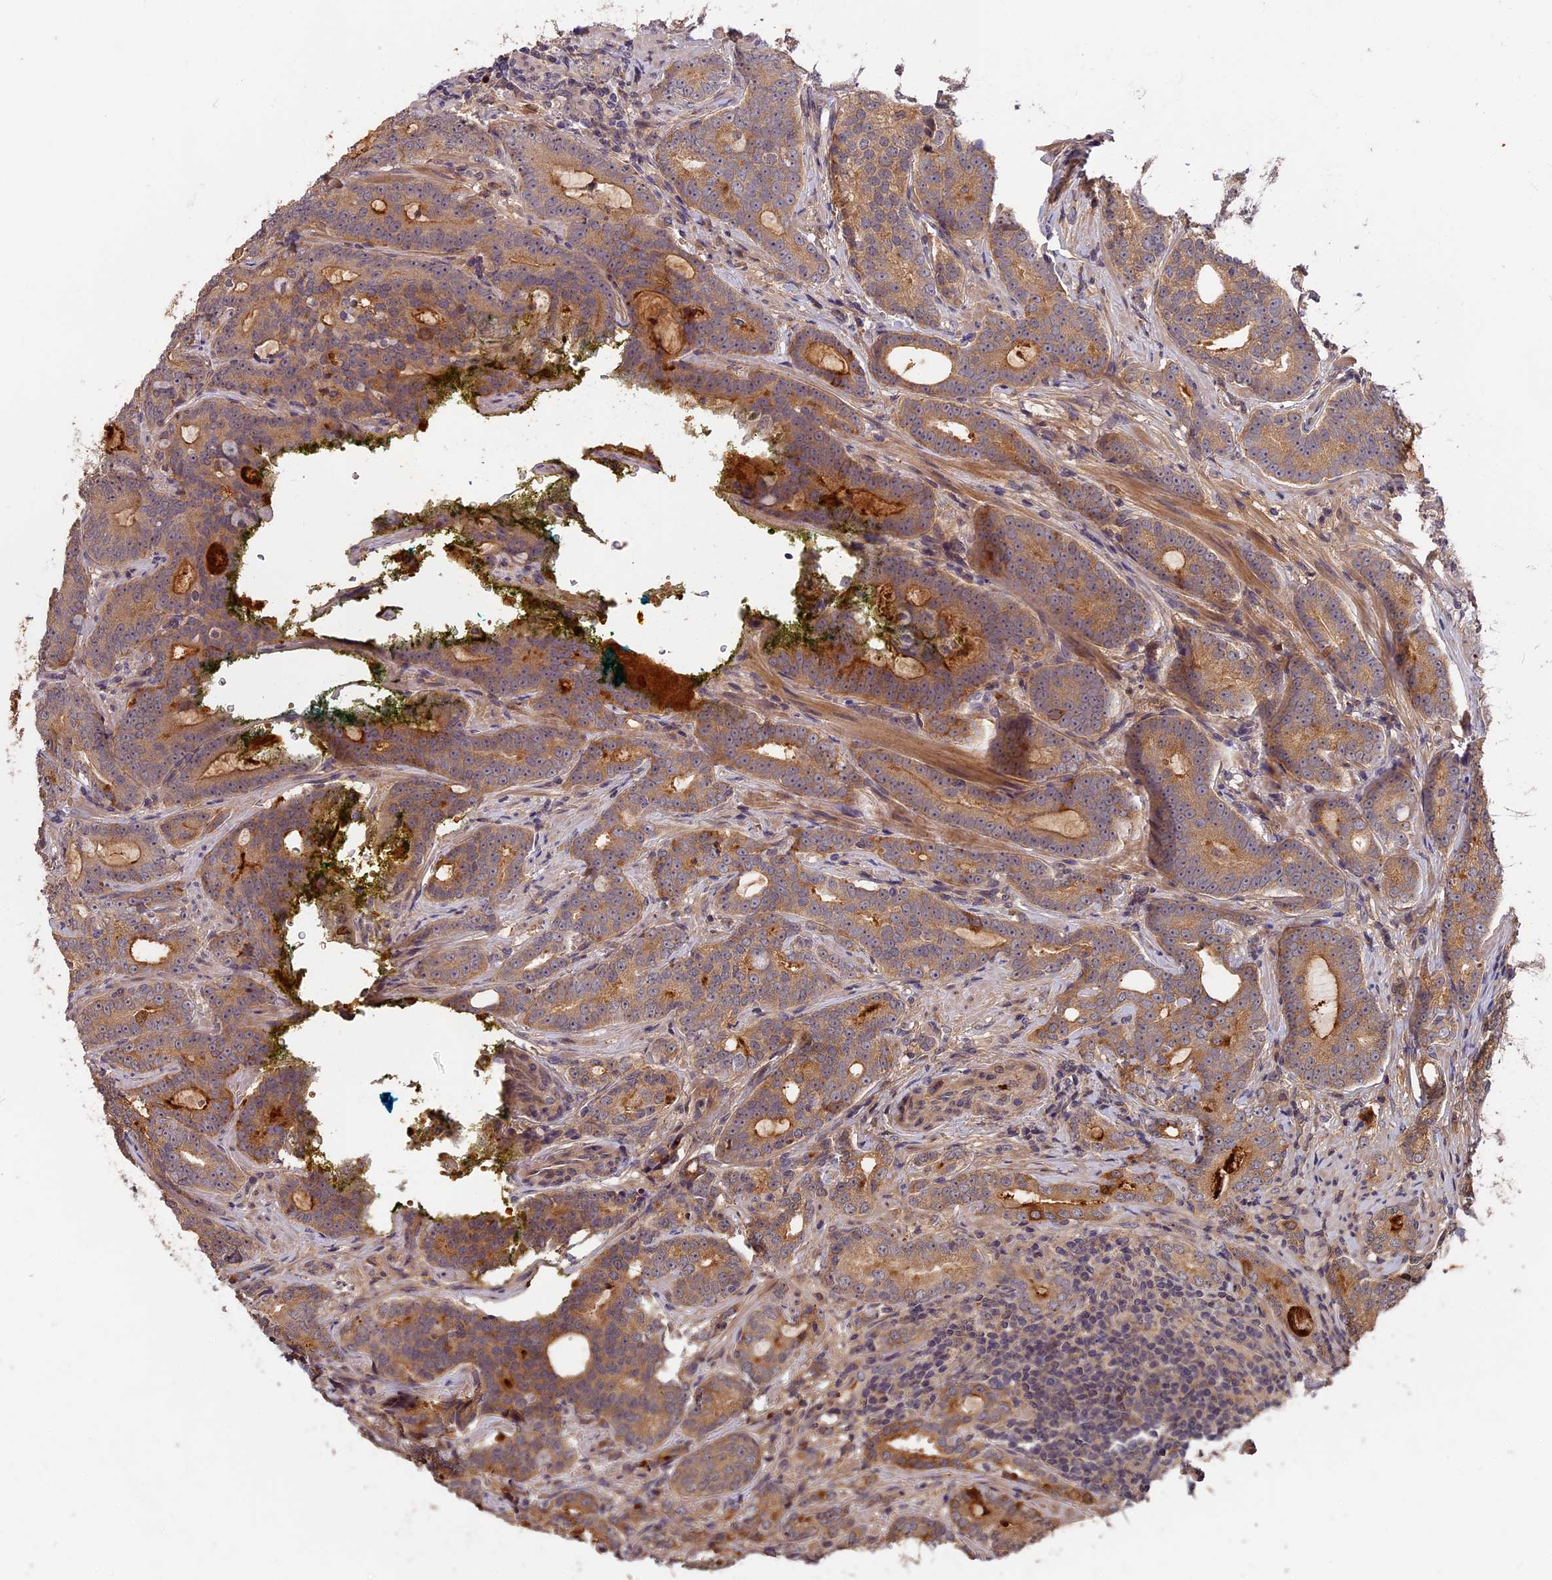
{"staining": {"intensity": "moderate", "quantity": ">75%", "location": "cytoplasmic/membranous"}, "tissue": "prostate cancer", "cell_type": "Tumor cells", "image_type": "cancer", "snomed": [{"axis": "morphology", "description": "Adenocarcinoma, High grade"}, {"axis": "topography", "description": "Prostate"}], "caption": "About >75% of tumor cells in adenocarcinoma (high-grade) (prostate) demonstrate moderate cytoplasmic/membranous protein positivity as visualized by brown immunohistochemical staining.", "gene": "ITIH1", "patient": {"sex": "male", "age": 64}}